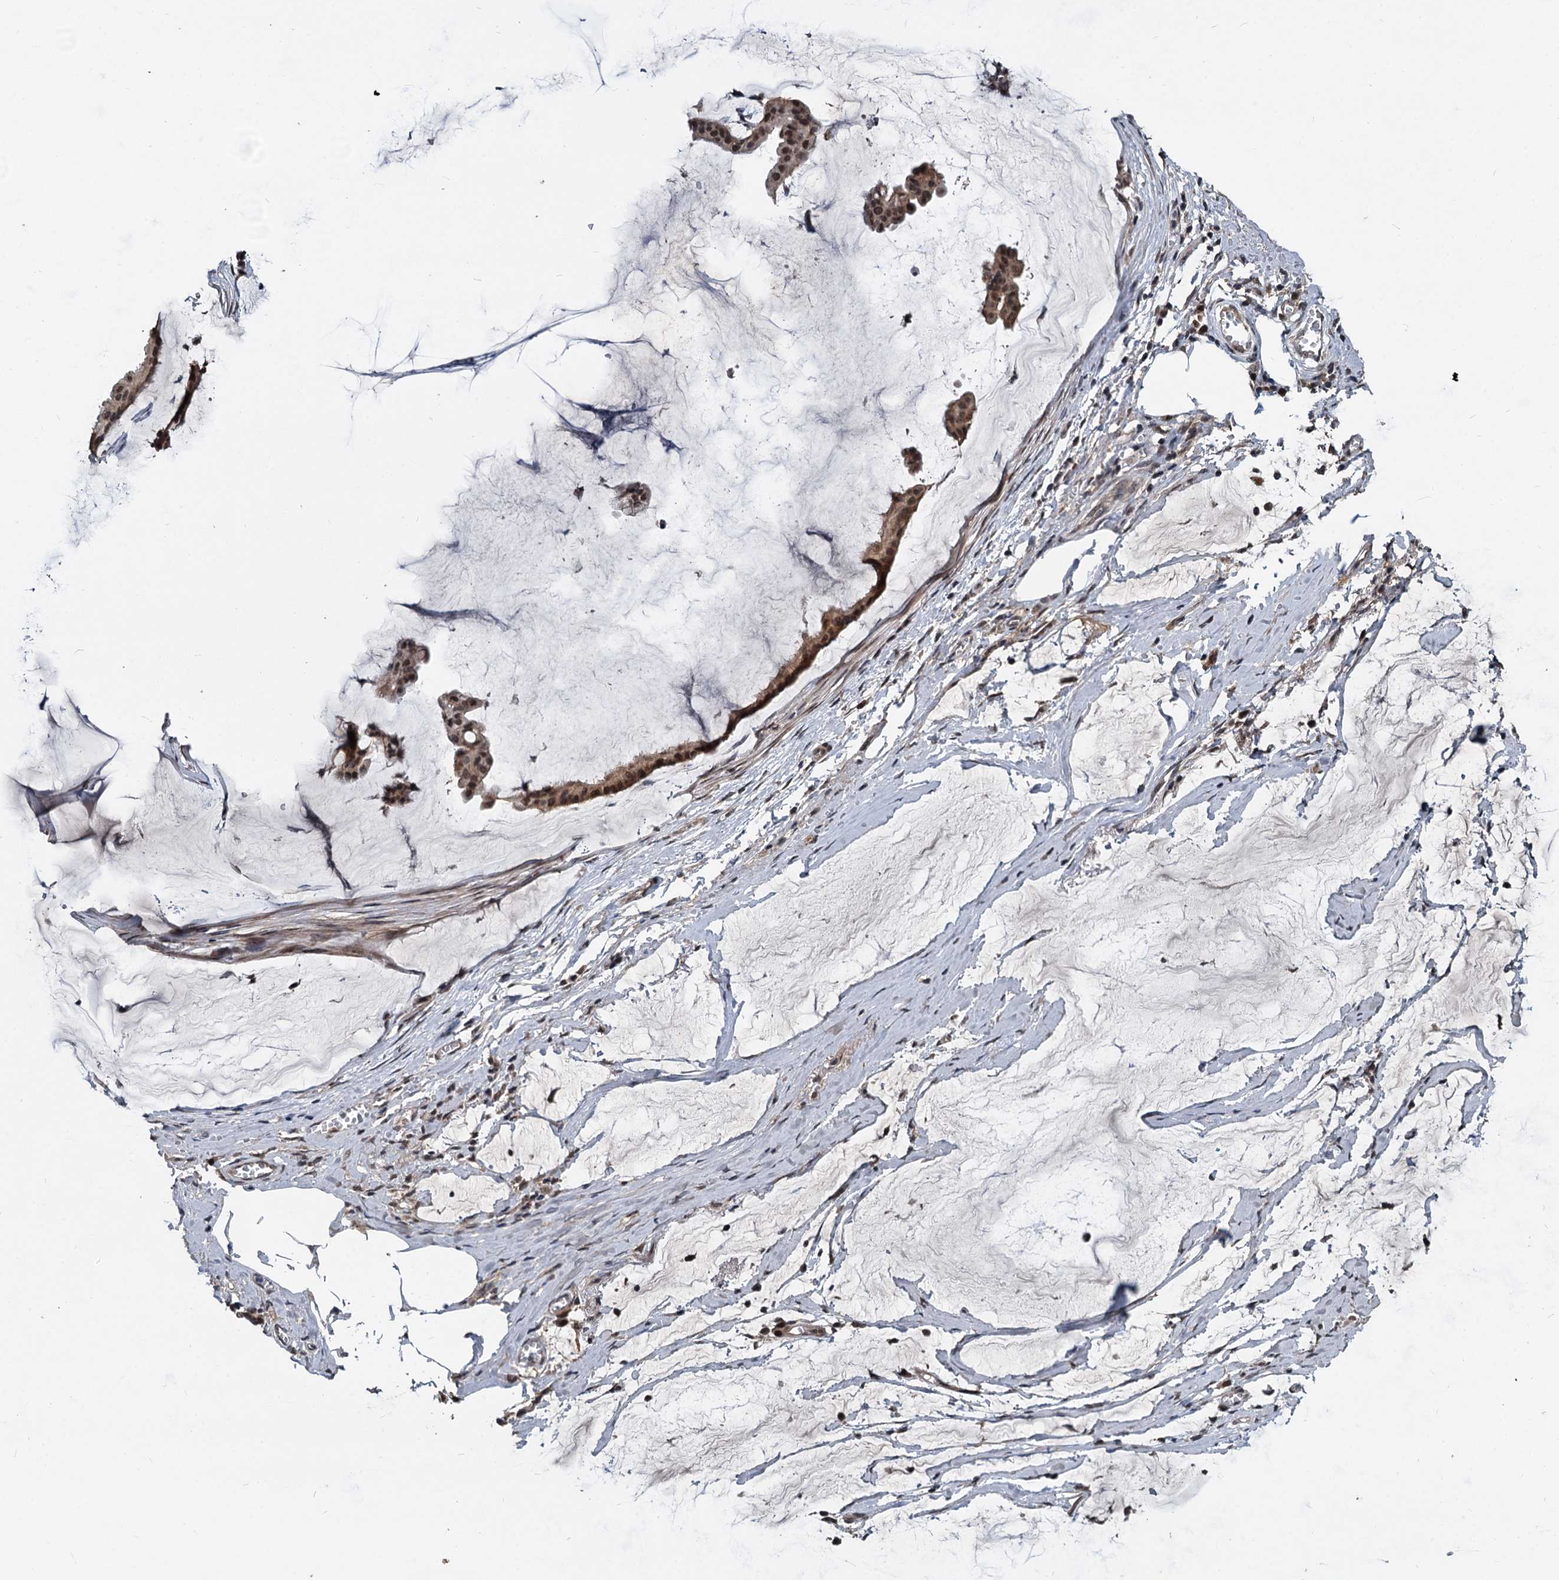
{"staining": {"intensity": "moderate", "quantity": ">75%", "location": "cytoplasmic/membranous,nuclear"}, "tissue": "ovarian cancer", "cell_type": "Tumor cells", "image_type": "cancer", "snomed": [{"axis": "morphology", "description": "Cystadenocarcinoma, mucinous, NOS"}, {"axis": "topography", "description": "Ovary"}], "caption": "Tumor cells show medium levels of moderate cytoplasmic/membranous and nuclear staining in approximately >75% of cells in human ovarian mucinous cystadenocarcinoma.", "gene": "FAM216B", "patient": {"sex": "female", "age": 73}}